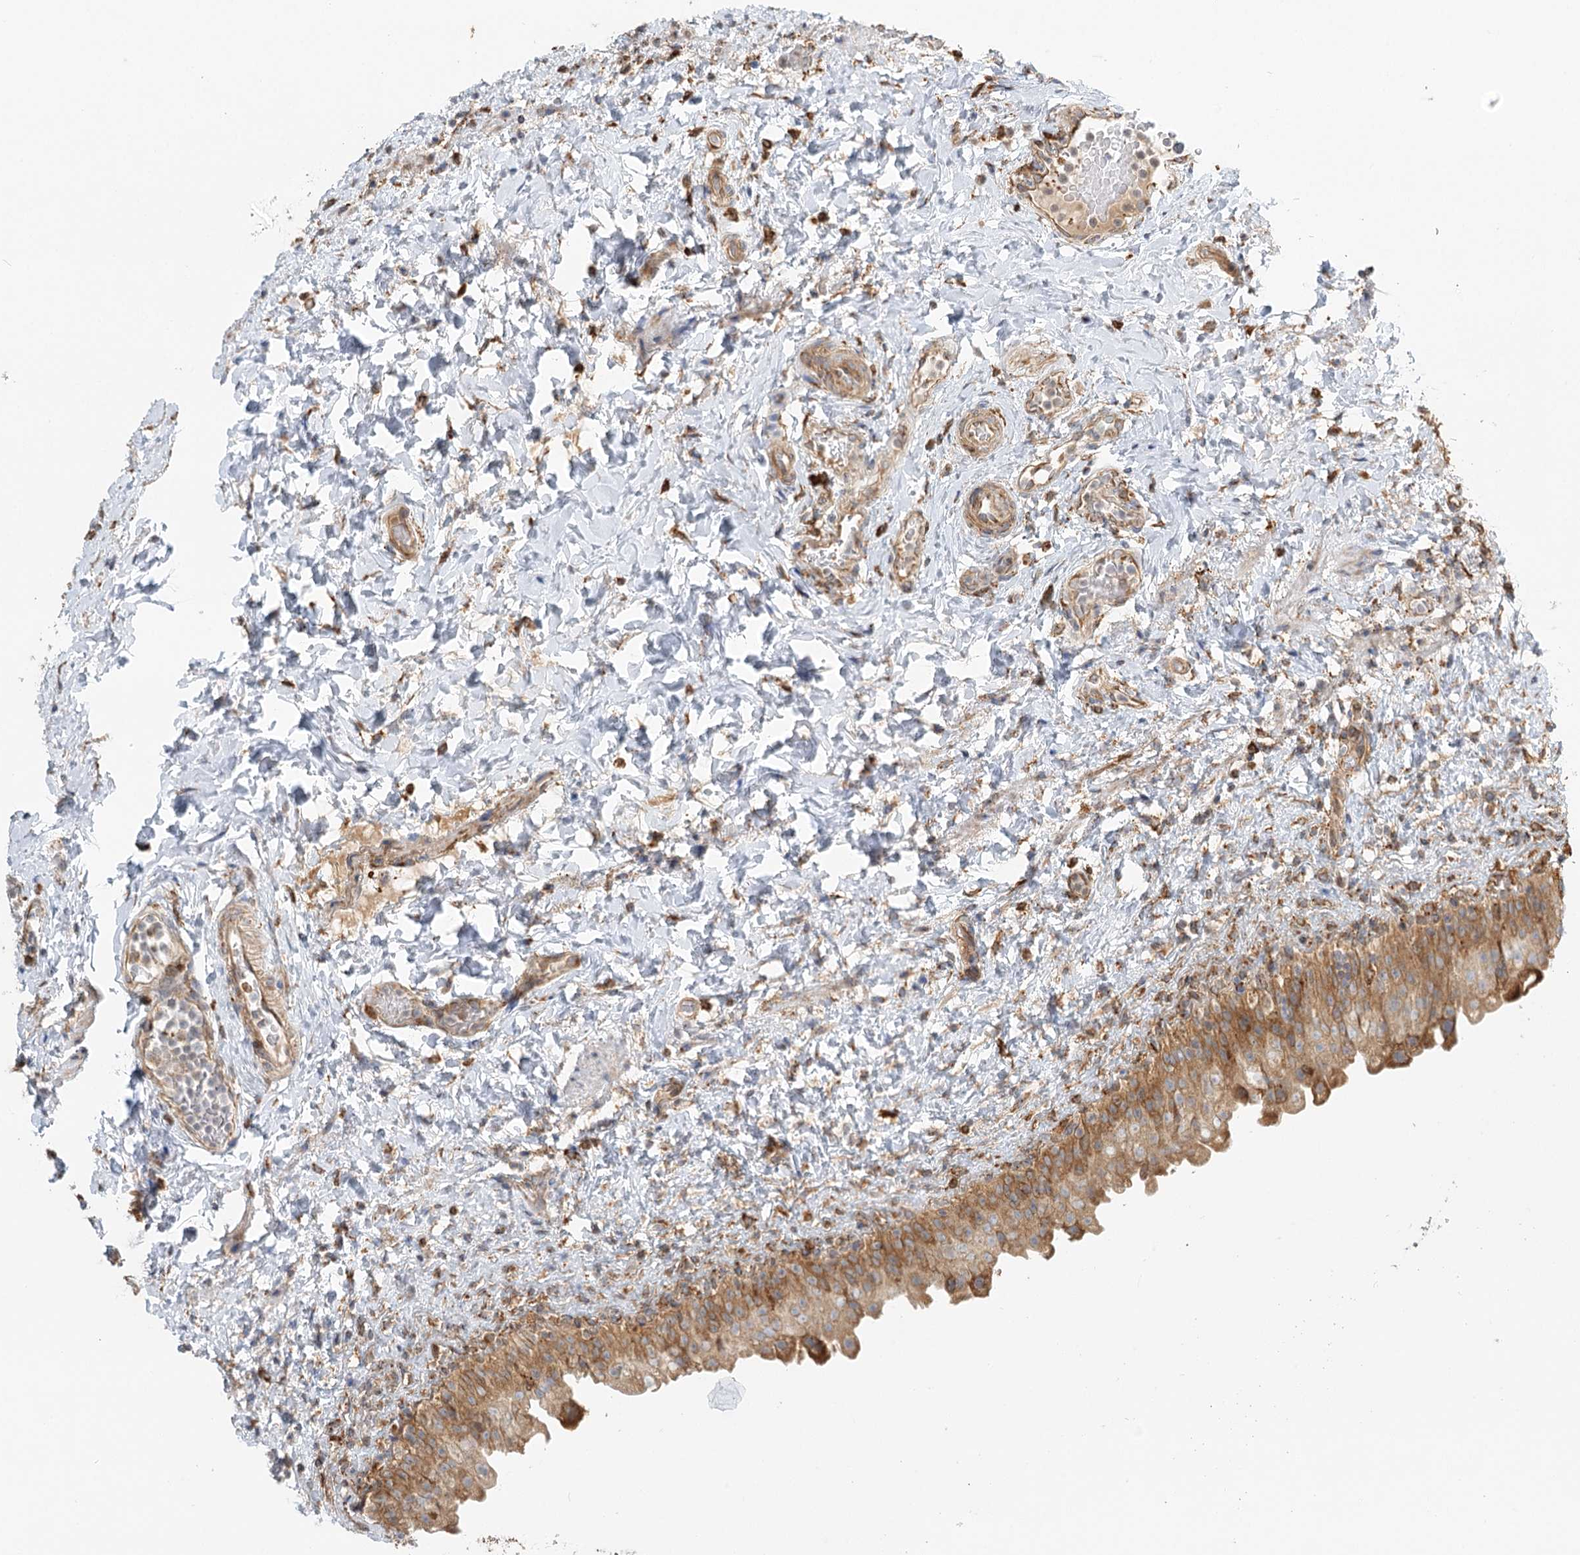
{"staining": {"intensity": "moderate", "quantity": ">75%", "location": "cytoplasmic/membranous"}, "tissue": "urinary bladder", "cell_type": "Urothelial cells", "image_type": "normal", "snomed": [{"axis": "morphology", "description": "Normal tissue, NOS"}, {"axis": "topography", "description": "Urinary bladder"}], "caption": "Moderate cytoplasmic/membranous expression is seen in approximately >75% of urothelial cells in normal urinary bladder.", "gene": "TAS1R1", "patient": {"sex": "female", "age": 27}}